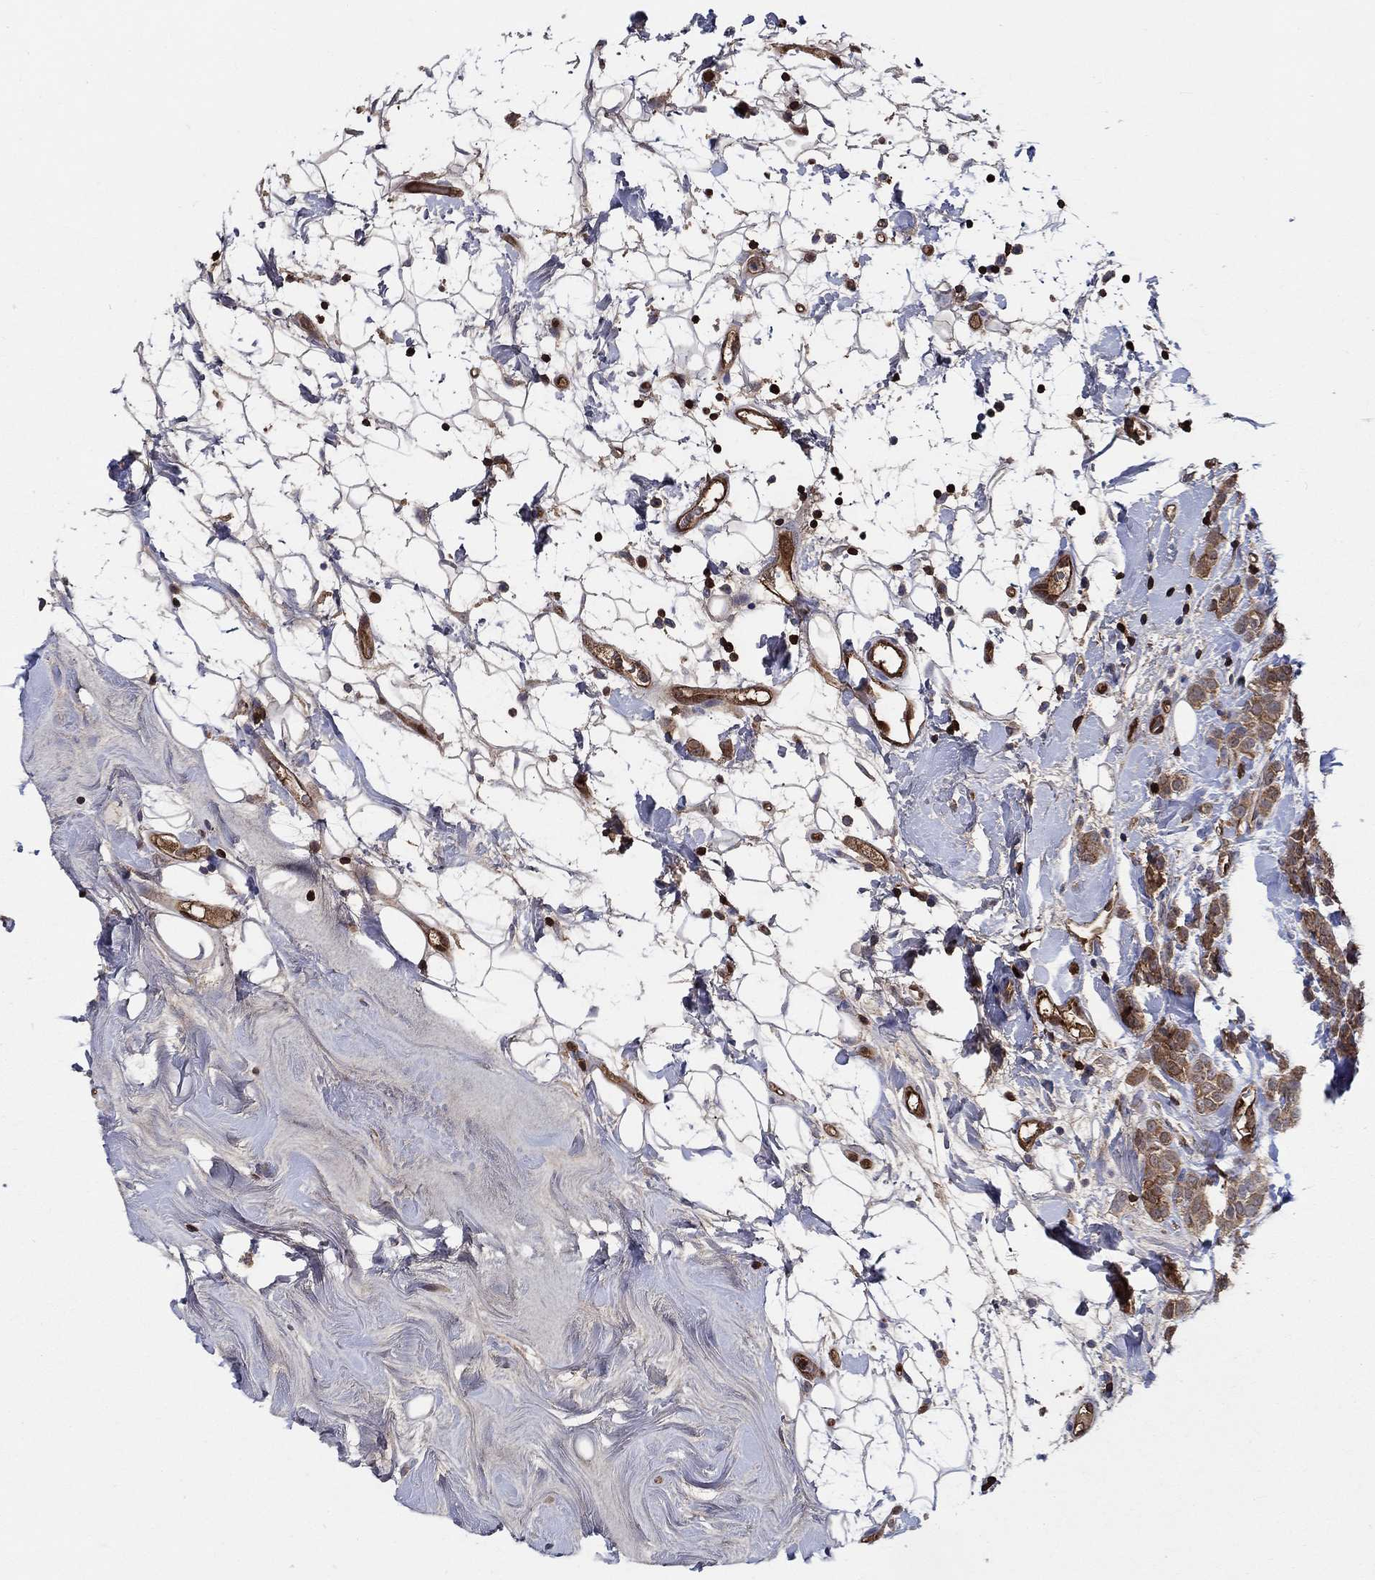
{"staining": {"intensity": "moderate", "quantity": "25%-75%", "location": "cytoplasmic/membranous"}, "tissue": "breast cancer", "cell_type": "Tumor cells", "image_type": "cancer", "snomed": [{"axis": "morphology", "description": "Lobular carcinoma"}, {"axis": "topography", "description": "Breast"}], "caption": "Tumor cells demonstrate moderate cytoplasmic/membranous staining in approximately 25%-75% of cells in breast cancer.", "gene": "AGFG2", "patient": {"sex": "female", "age": 49}}